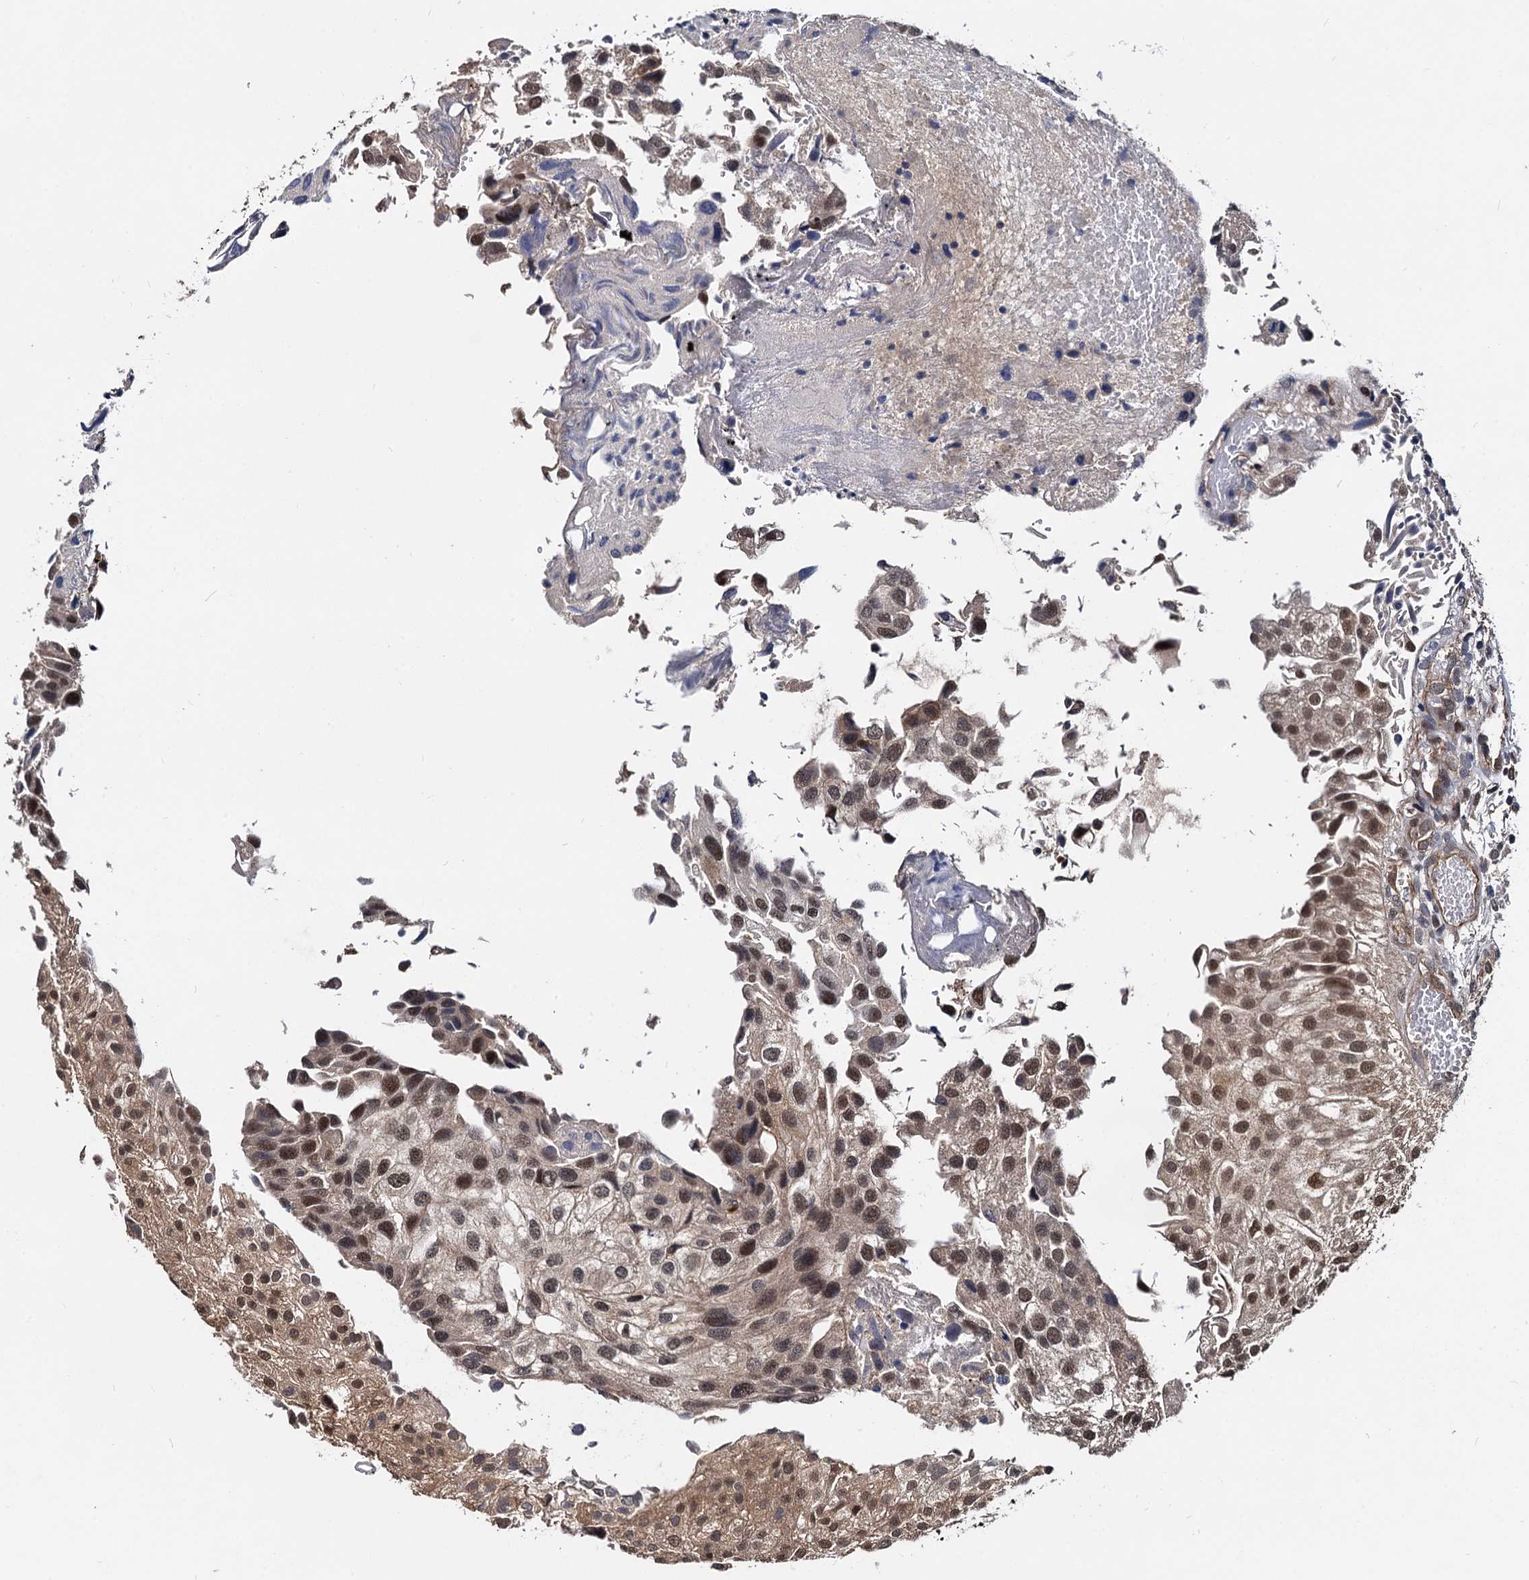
{"staining": {"intensity": "moderate", "quantity": ">75%", "location": "nuclear"}, "tissue": "urothelial cancer", "cell_type": "Tumor cells", "image_type": "cancer", "snomed": [{"axis": "morphology", "description": "Urothelial carcinoma, Low grade"}, {"axis": "topography", "description": "Urinary bladder"}], "caption": "A medium amount of moderate nuclear positivity is identified in approximately >75% of tumor cells in urothelial cancer tissue. The protein of interest is stained brown, and the nuclei are stained in blue (DAB (3,3'-diaminobenzidine) IHC with brightfield microscopy, high magnification).", "gene": "PSMD4", "patient": {"sex": "female", "age": 89}}